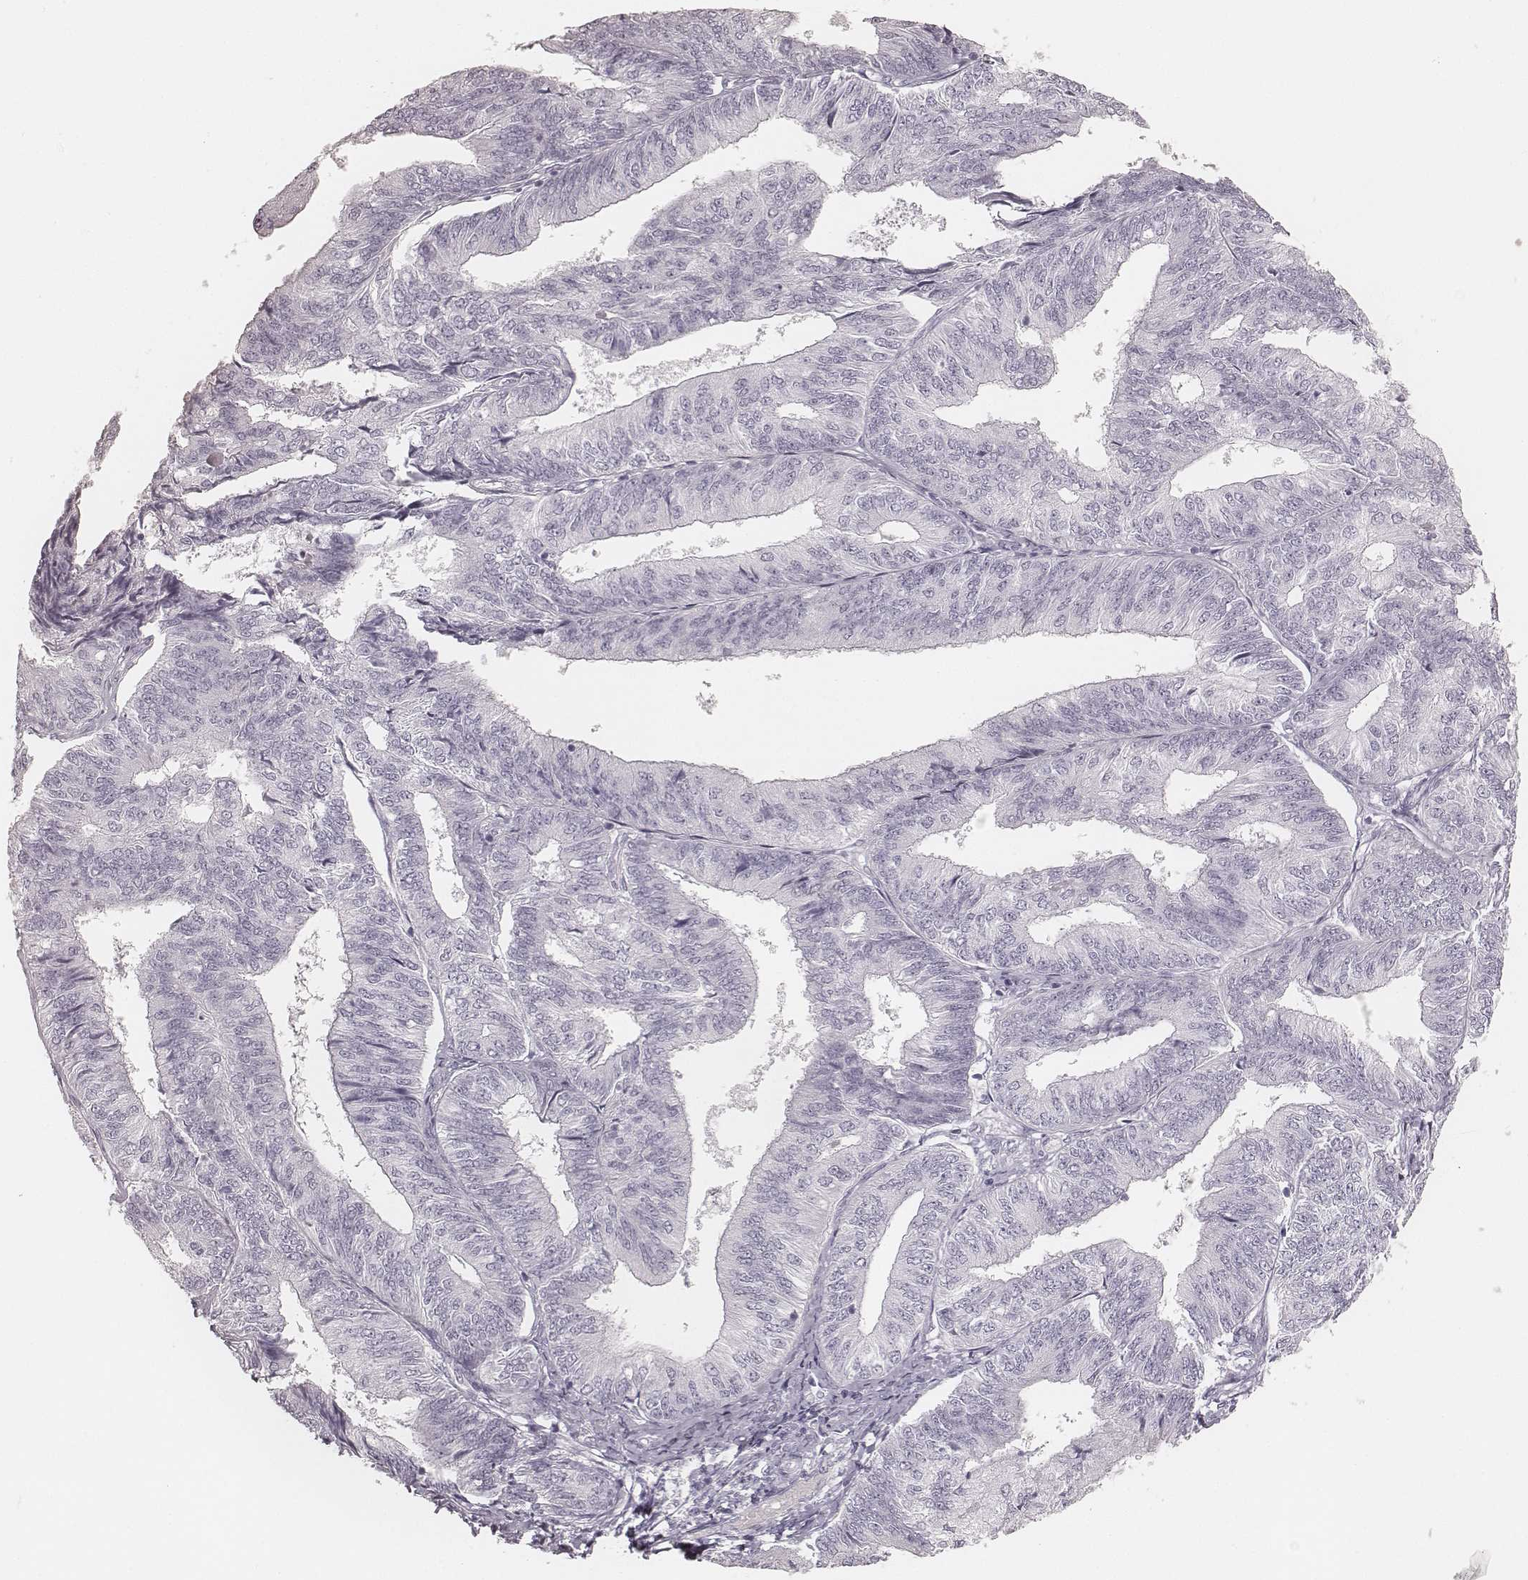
{"staining": {"intensity": "negative", "quantity": "none", "location": "none"}, "tissue": "endometrial cancer", "cell_type": "Tumor cells", "image_type": "cancer", "snomed": [{"axis": "morphology", "description": "Adenocarcinoma, NOS"}, {"axis": "topography", "description": "Endometrium"}], "caption": "A high-resolution photomicrograph shows immunohistochemistry staining of adenocarcinoma (endometrial), which reveals no significant staining in tumor cells.", "gene": "KRT72", "patient": {"sex": "female", "age": 58}}